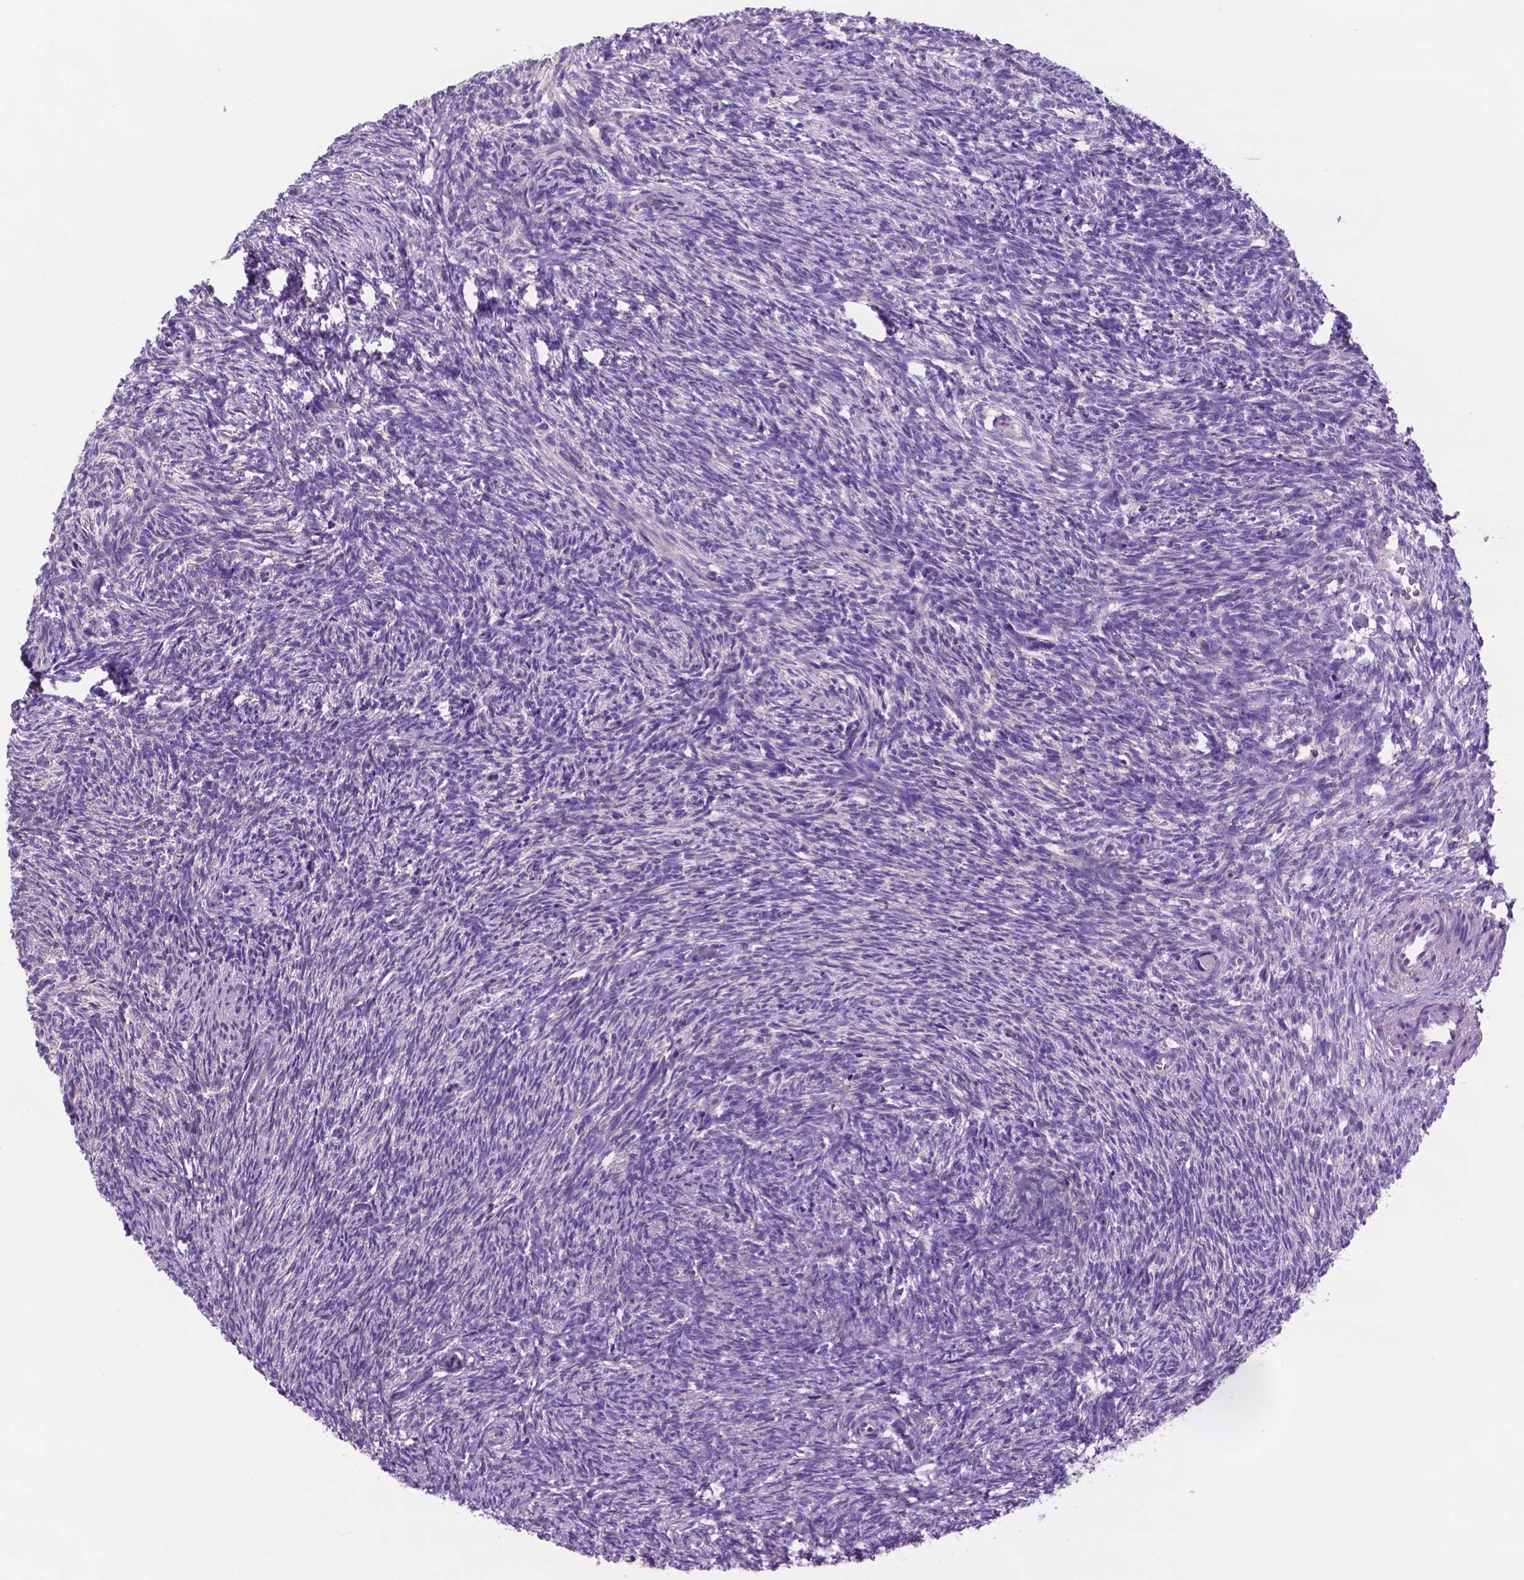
{"staining": {"intensity": "weak", "quantity": "<25%", "location": "cytoplasmic/membranous"}, "tissue": "ovary", "cell_type": "Follicle cells", "image_type": "normal", "snomed": [{"axis": "morphology", "description": "Normal tissue, NOS"}, {"axis": "topography", "description": "Ovary"}], "caption": "This is an IHC photomicrograph of benign human ovary. There is no expression in follicle cells.", "gene": "TMEM121B", "patient": {"sex": "female", "age": 46}}